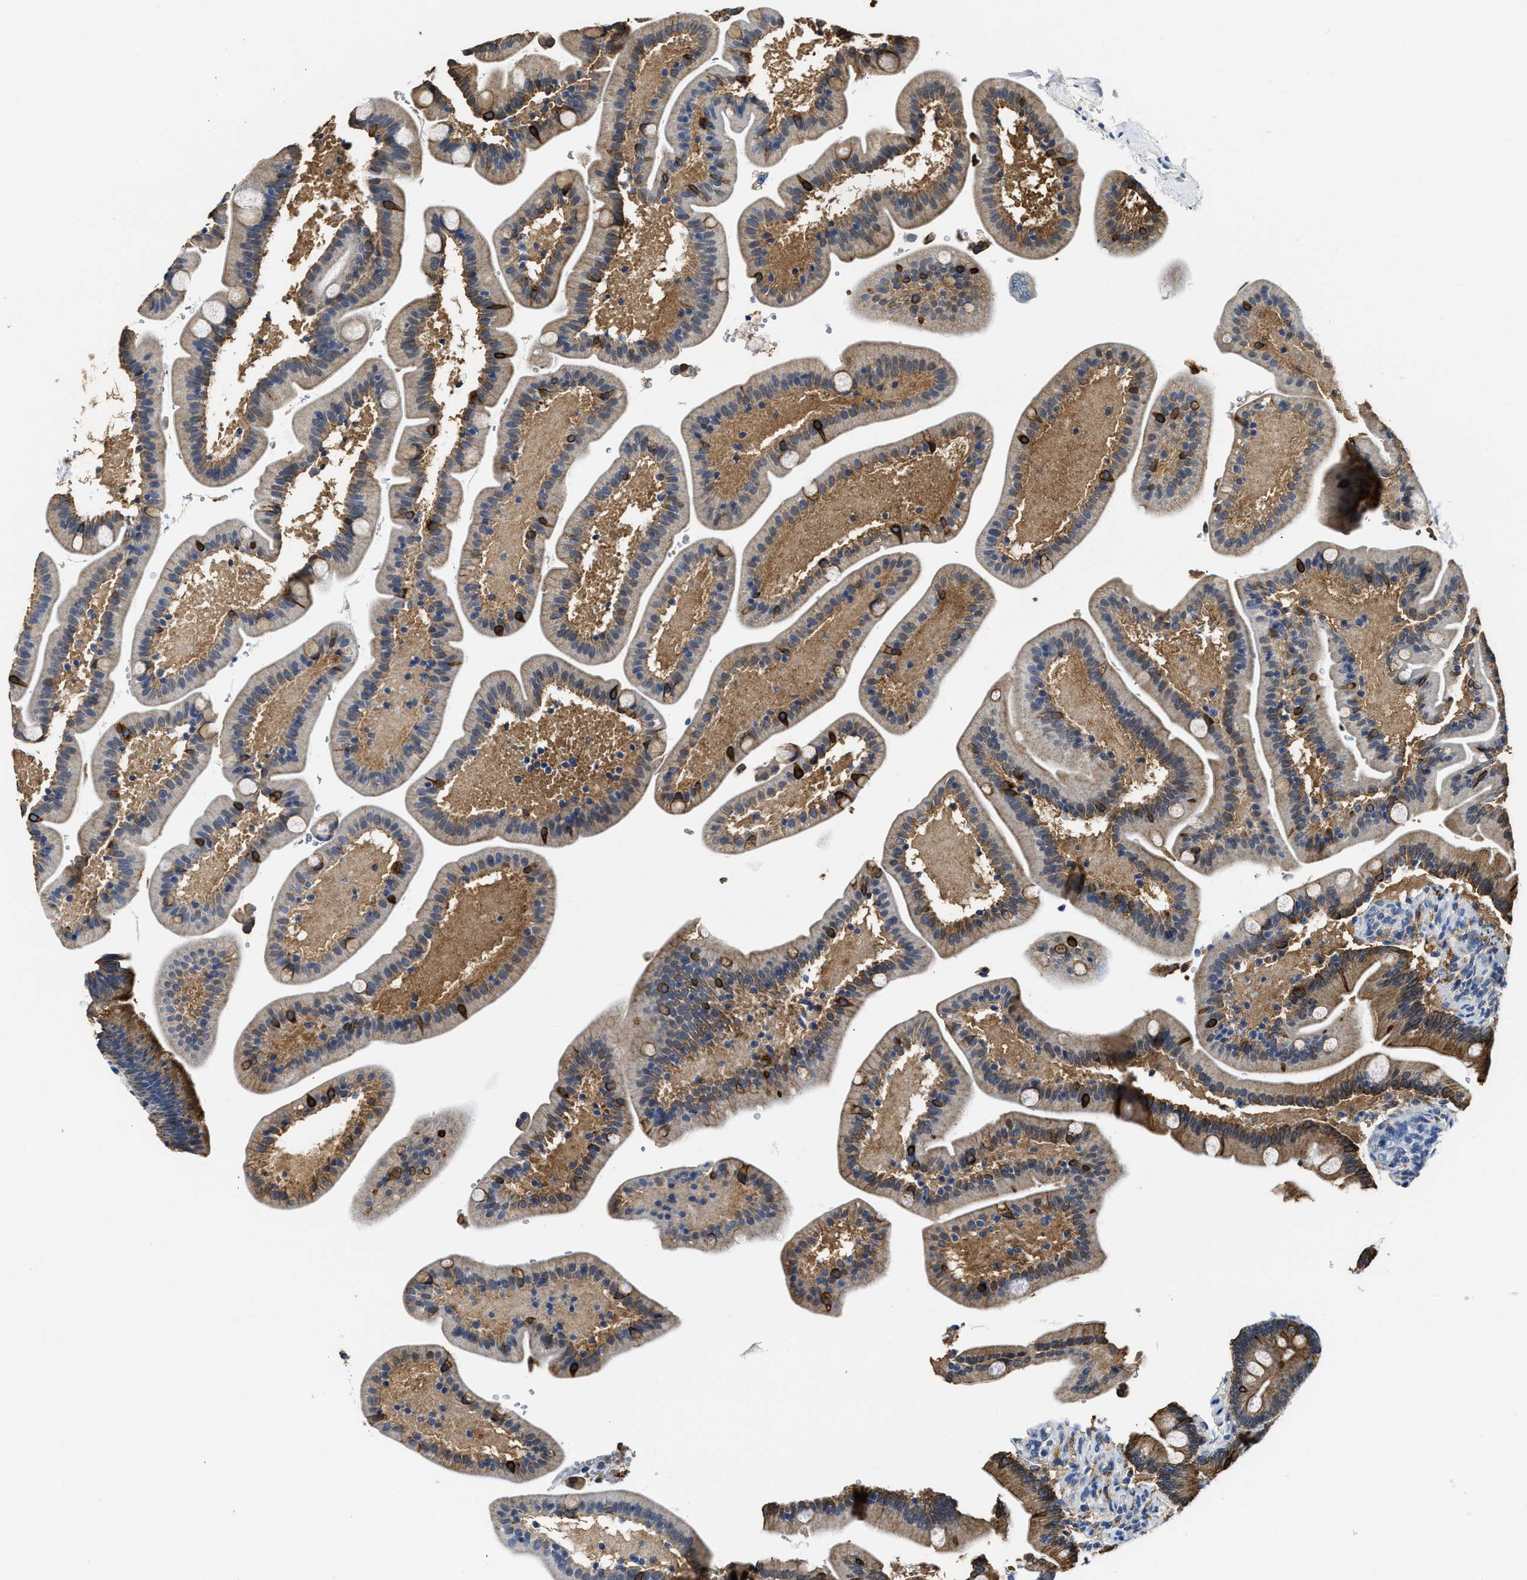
{"staining": {"intensity": "strong", "quantity": ">75%", "location": "cytoplasmic/membranous"}, "tissue": "duodenum", "cell_type": "Glandular cells", "image_type": "normal", "snomed": [{"axis": "morphology", "description": "Normal tissue, NOS"}, {"axis": "topography", "description": "Duodenum"}], "caption": "Immunohistochemistry (IHC) (DAB) staining of unremarkable human duodenum displays strong cytoplasmic/membranous protein staining in about >75% of glandular cells. (DAB = brown stain, brightfield microscopy at high magnification).", "gene": "CTNNA1", "patient": {"sex": "male", "age": 54}}